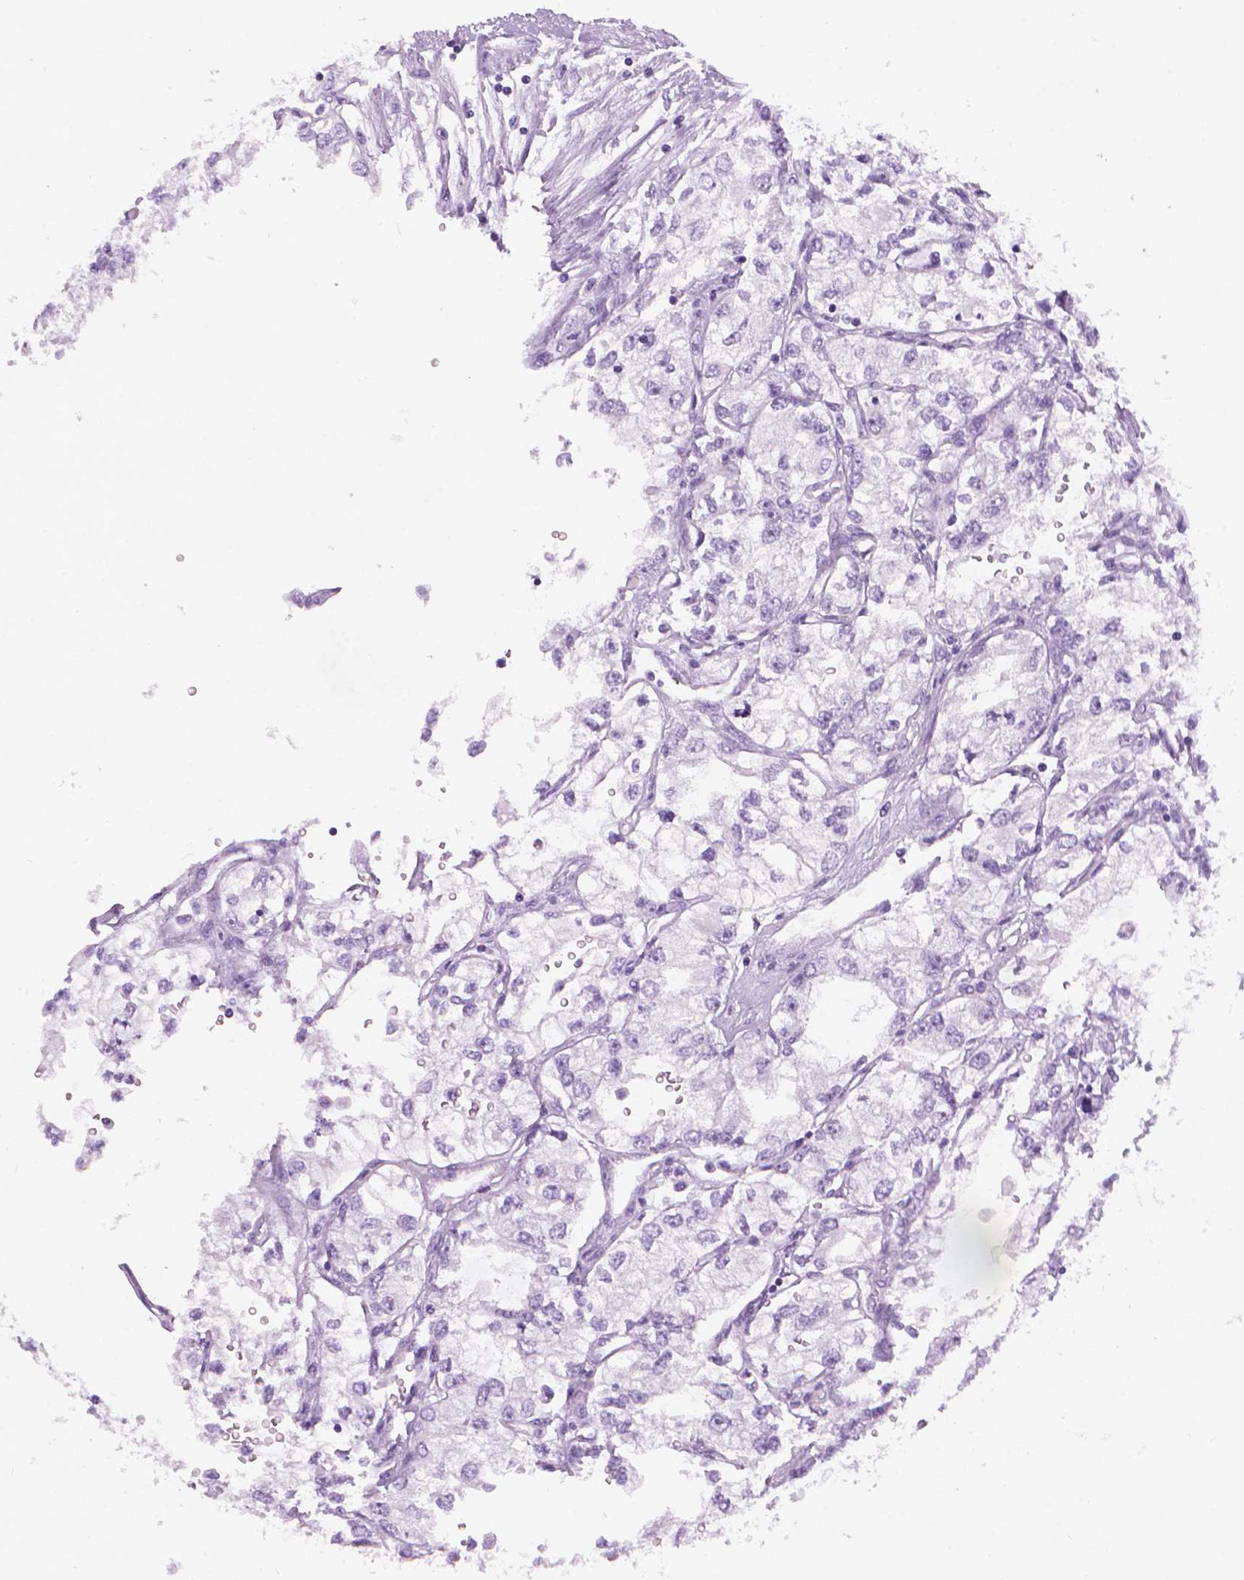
{"staining": {"intensity": "negative", "quantity": "none", "location": "none"}, "tissue": "renal cancer", "cell_type": "Tumor cells", "image_type": "cancer", "snomed": [{"axis": "morphology", "description": "Adenocarcinoma, NOS"}, {"axis": "topography", "description": "Kidney"}], "caption": "The image demonstrates no significant expression in tumor cells of adenocarcinoma (renal).", "gene": "TTC29", "patient": {"sex": "female", "age": 59}}